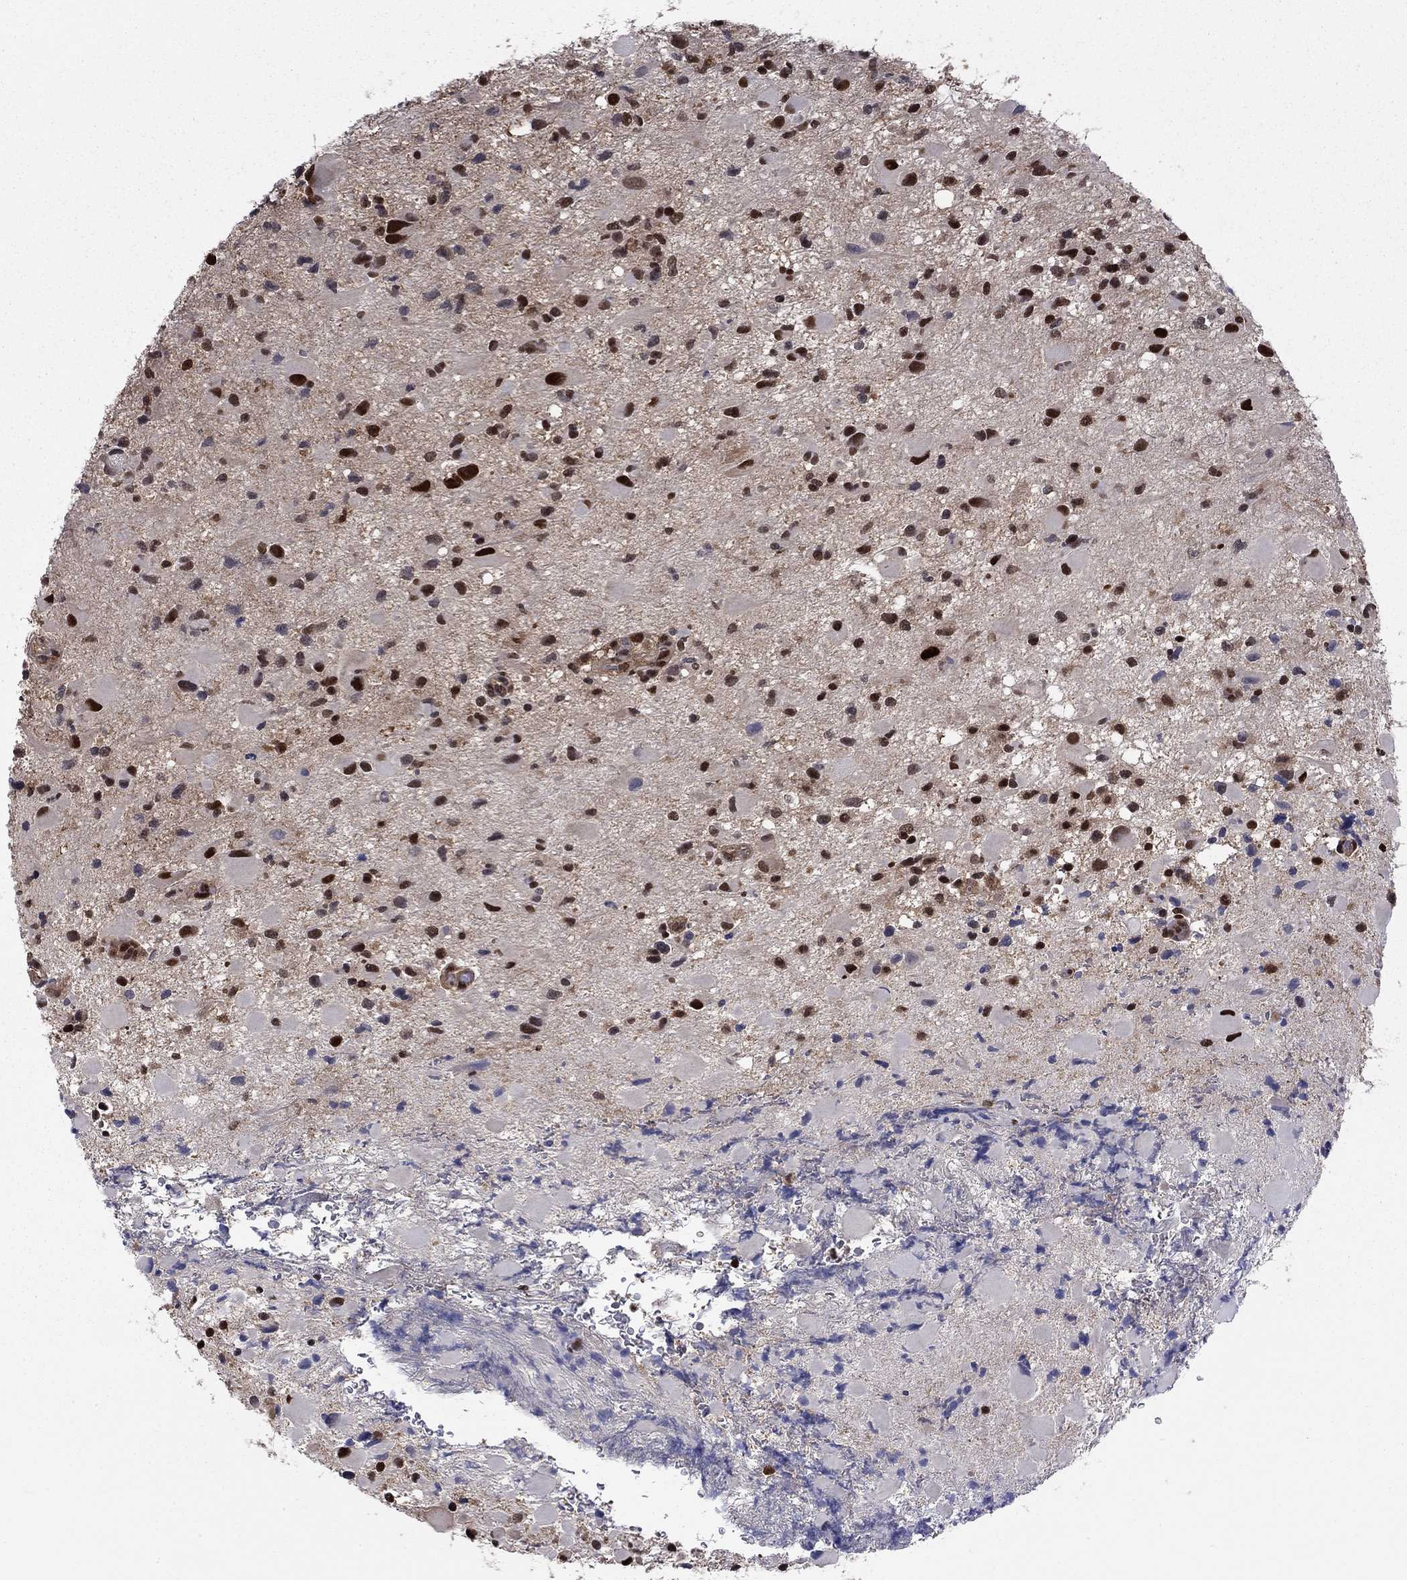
{"staining": {"intensity": "strong", "quantity": ">75%", "location": "nuclear"}, "tissue": "glioma", "cell_type": "Tumor cells", "image_type": "cancer", "snomed": [{"axis": "morphology", "description": "Glioma, malignant, Low grade"}, {"axis": "topography", "description": "Brain"}], "caption": "Brown immunohistochemical staining in human glioma reveals strong nuclear staining in about >75% of tumor cells. The protein of interest is stained brown, and the nuclei are stained in blue (DAB IHC with brightfield microscopy, high magnification).", "gene": "PSMD2", "patient": {"sex": "female", "age": 32}}